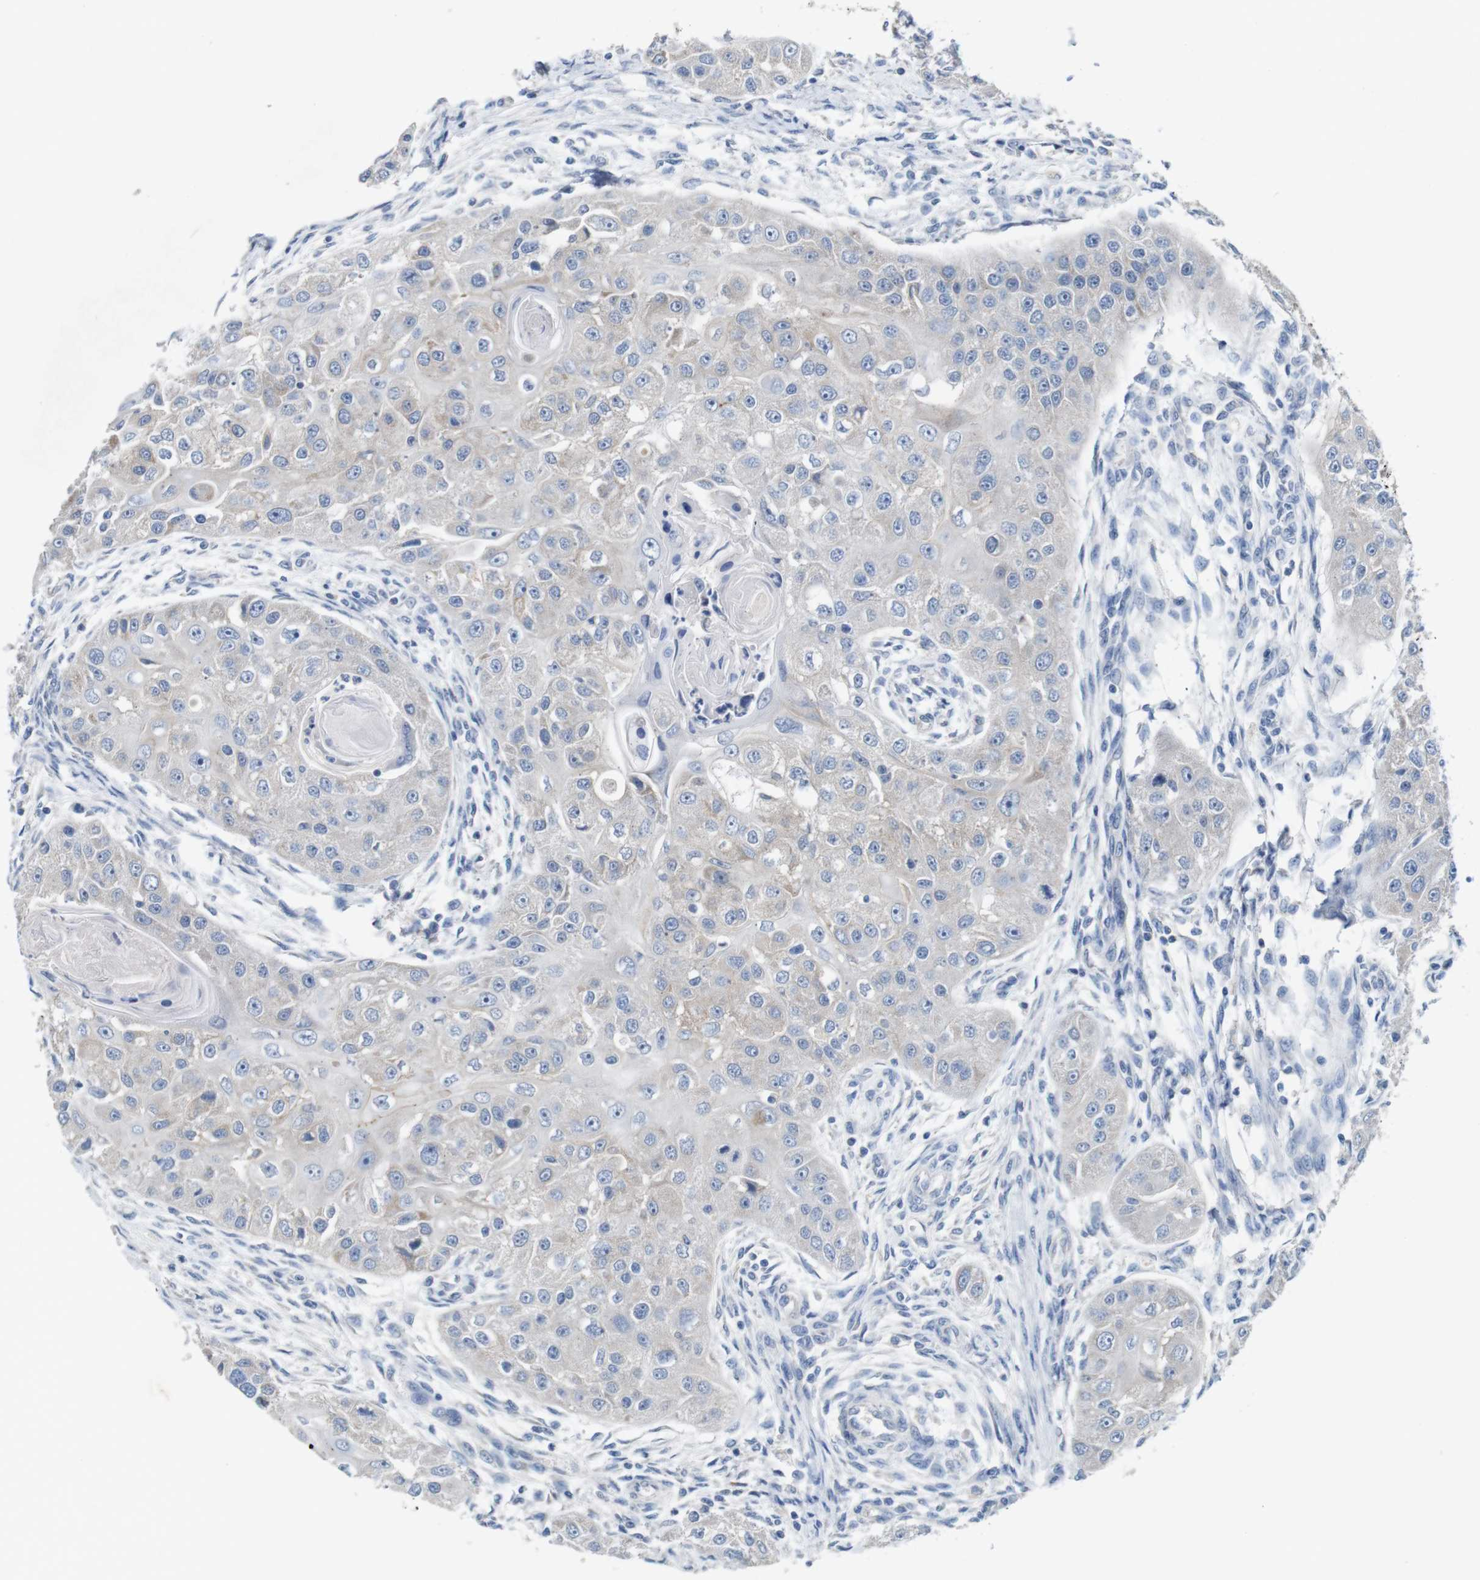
{"staining": {"intensity": "weak", "quantity": "<25%", "location": "cytoplasmic/membranous"}, "tissue": "head and neck cancer", "cell_type": "Tumor cells", "image_type": "cancer", "snomed": [{"axis": "morphology", "description": "Normal tissue, NOS"}, {"axis": "morphology", "description": "Squamous cell carcinoma, NOS"}, {"axis": "topography", "description": "Skeletal muscle"}, {"axis": "topography", "description": "Head-Neck"}], "caption": "DAB (3,3'-diaminobenzidine) immunohistochemical staining of human squamous cell carcinoma (head and neck) reveals no significant staining in tumor cells.", "gene": "IGSF8", "patient": {"sex": "male", "age": 51}}